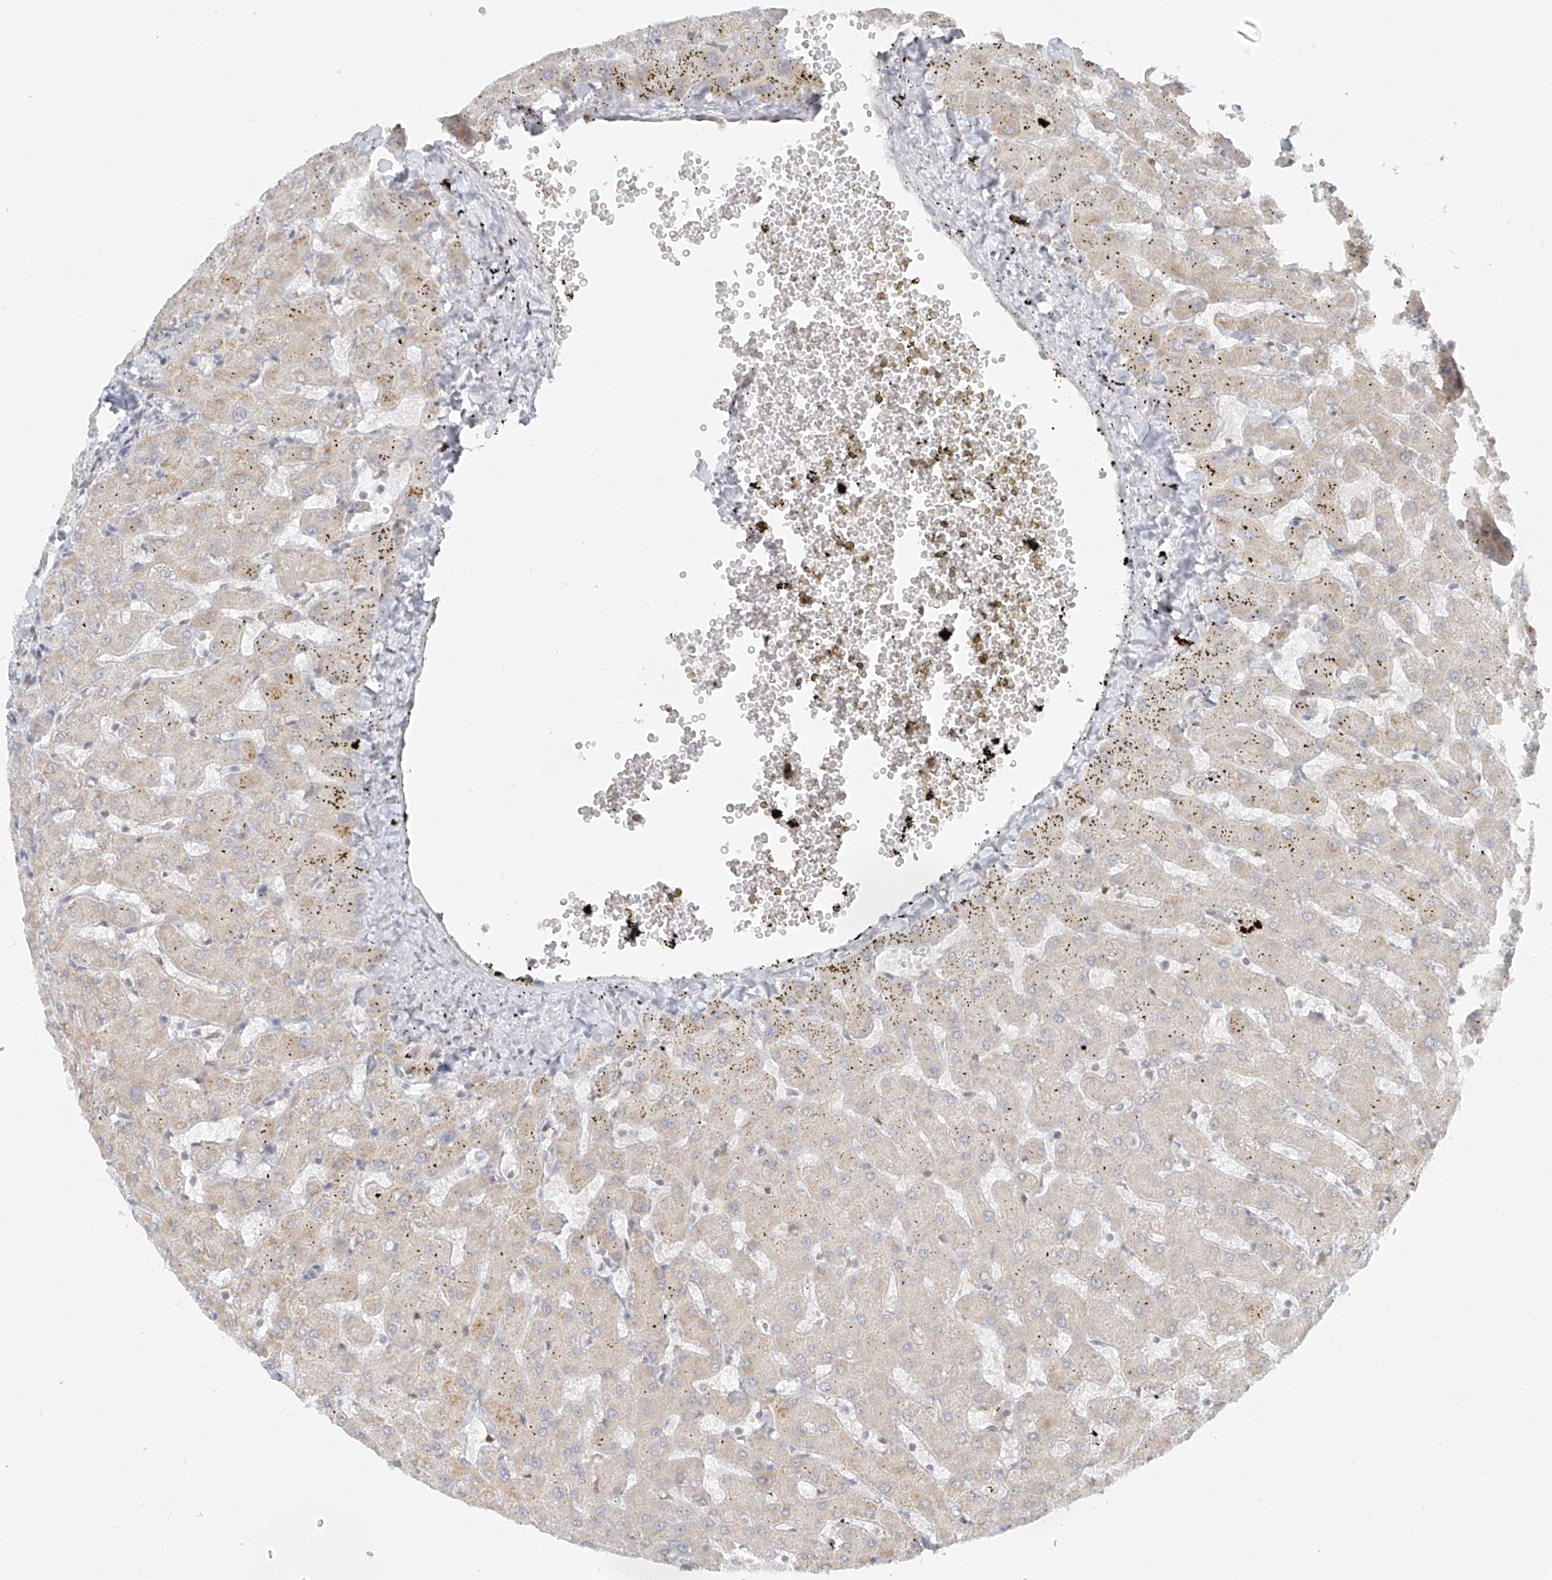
{"staining": {"intensity": "negative", "quantity": "none", "location": "none"}, "tissue": "liver", "cell_type": "Cholangiocytes", "image_type": "normal", "snomed": [{"axis": "morphology", "description": "Normal tissue, NOS"}, {"axis": "topography", "description": "Liver"}], "caption": "There is no significant expression in cholangiocytes of liver. (Stains: DAB (3,3'-diaminobenzidine) immunohistochemistry (IHC) with hematoxylin counter stain, Microscopy: brightfield microscopy at high magnification).", "gene": "DYRK1B", "patient": {"sex": "female", "age": 63}}